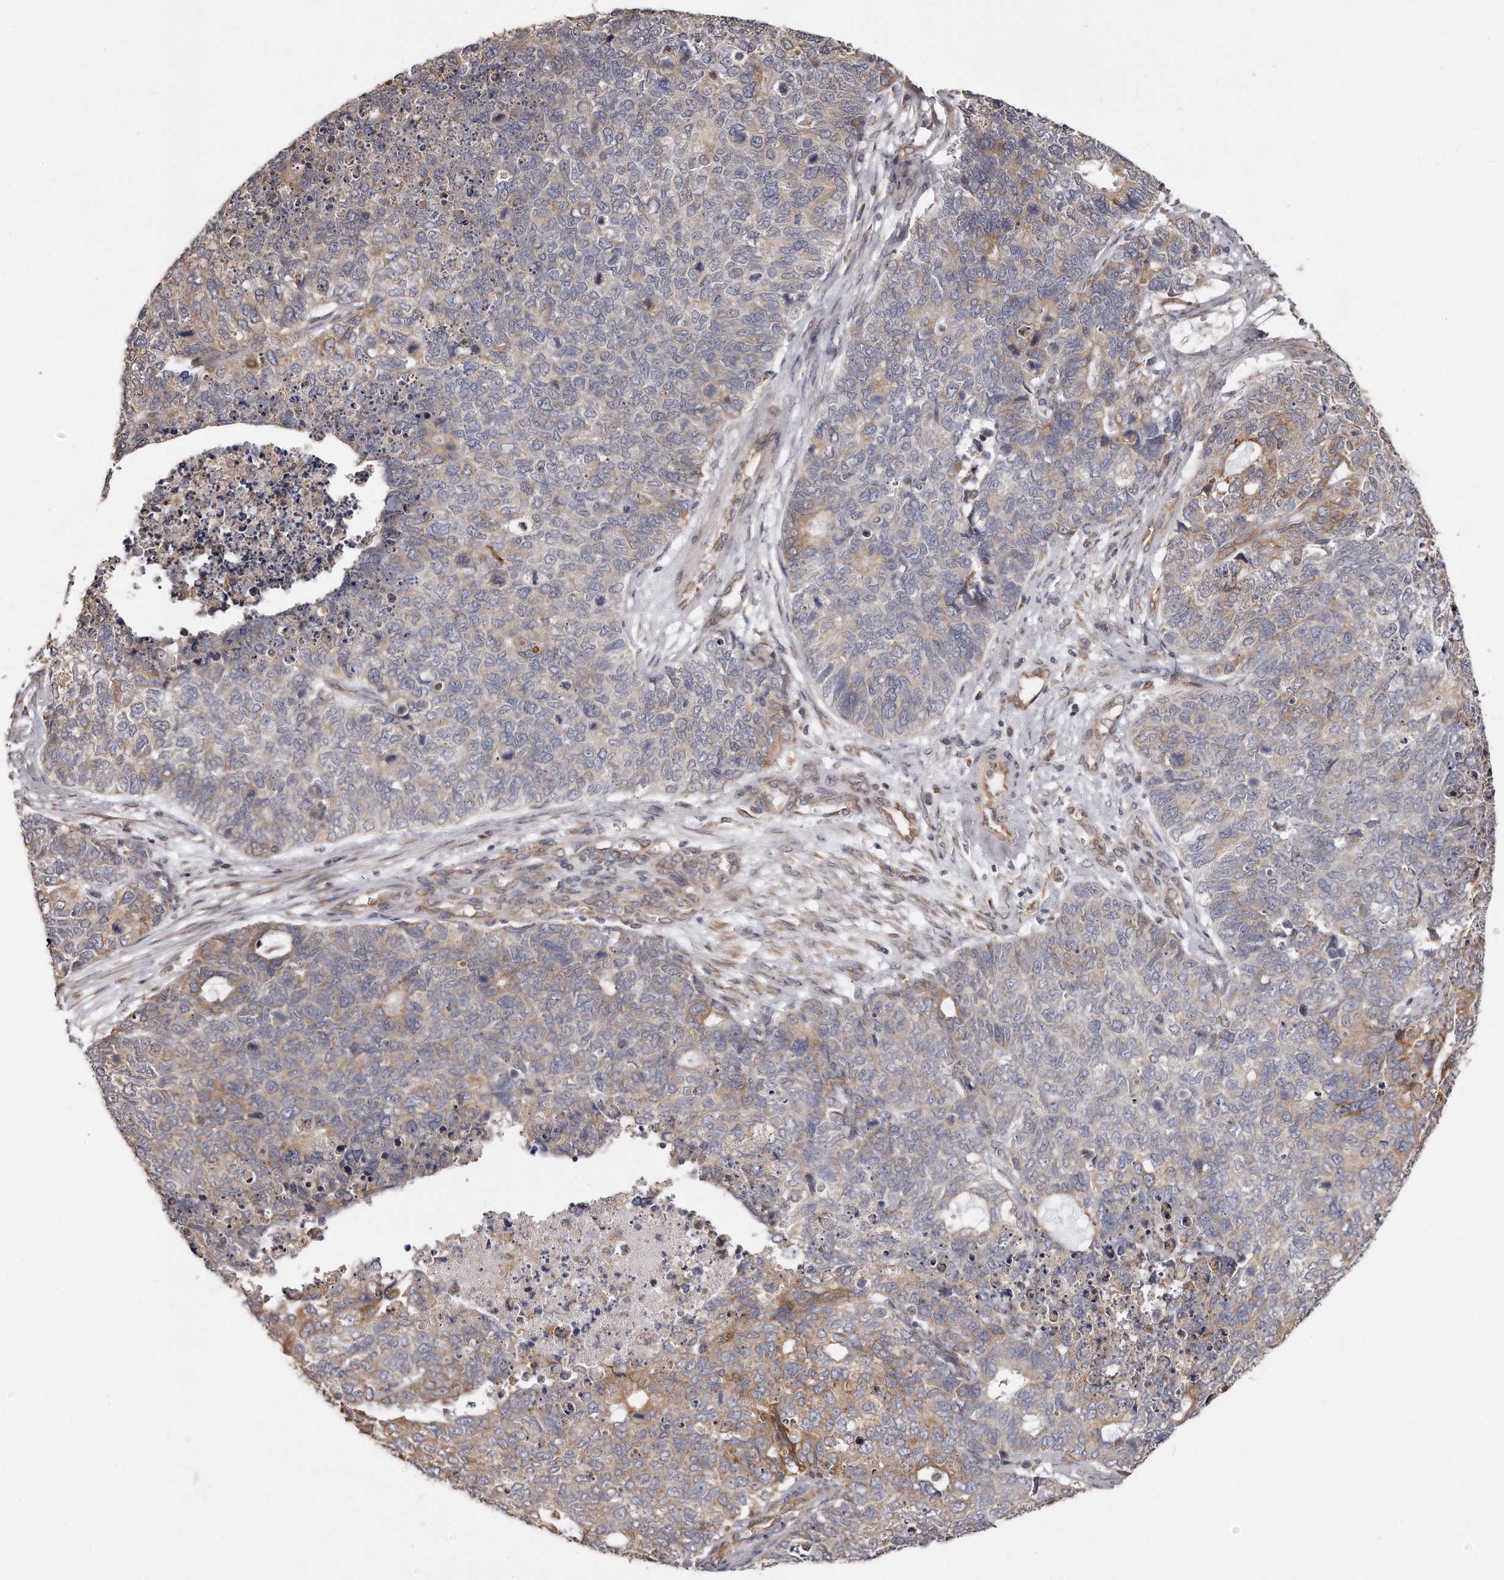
{"staining": {"intensity": "moderate", "quantity": "<25%", "location": "cytoplasmic/membranous"}, "tissue": "cervical cancer", "cell_type": "Tumor cells", "image_type": "cancer", "snomed": [{"axis": "morphology", "description": "Squamous cell carcinoma, NOS"}, {"axis": "topography", "description": "Cervix"}], "caption": "About <25% of tumor cells in cervical cancer (squamous cell carcinoma) show moderate cytoplasmic/membranous protein staining as visualized by brown immunohistochemical staining.", "gene": "TRAPPC14", "patient": {"sex": "female", "age": 63}}